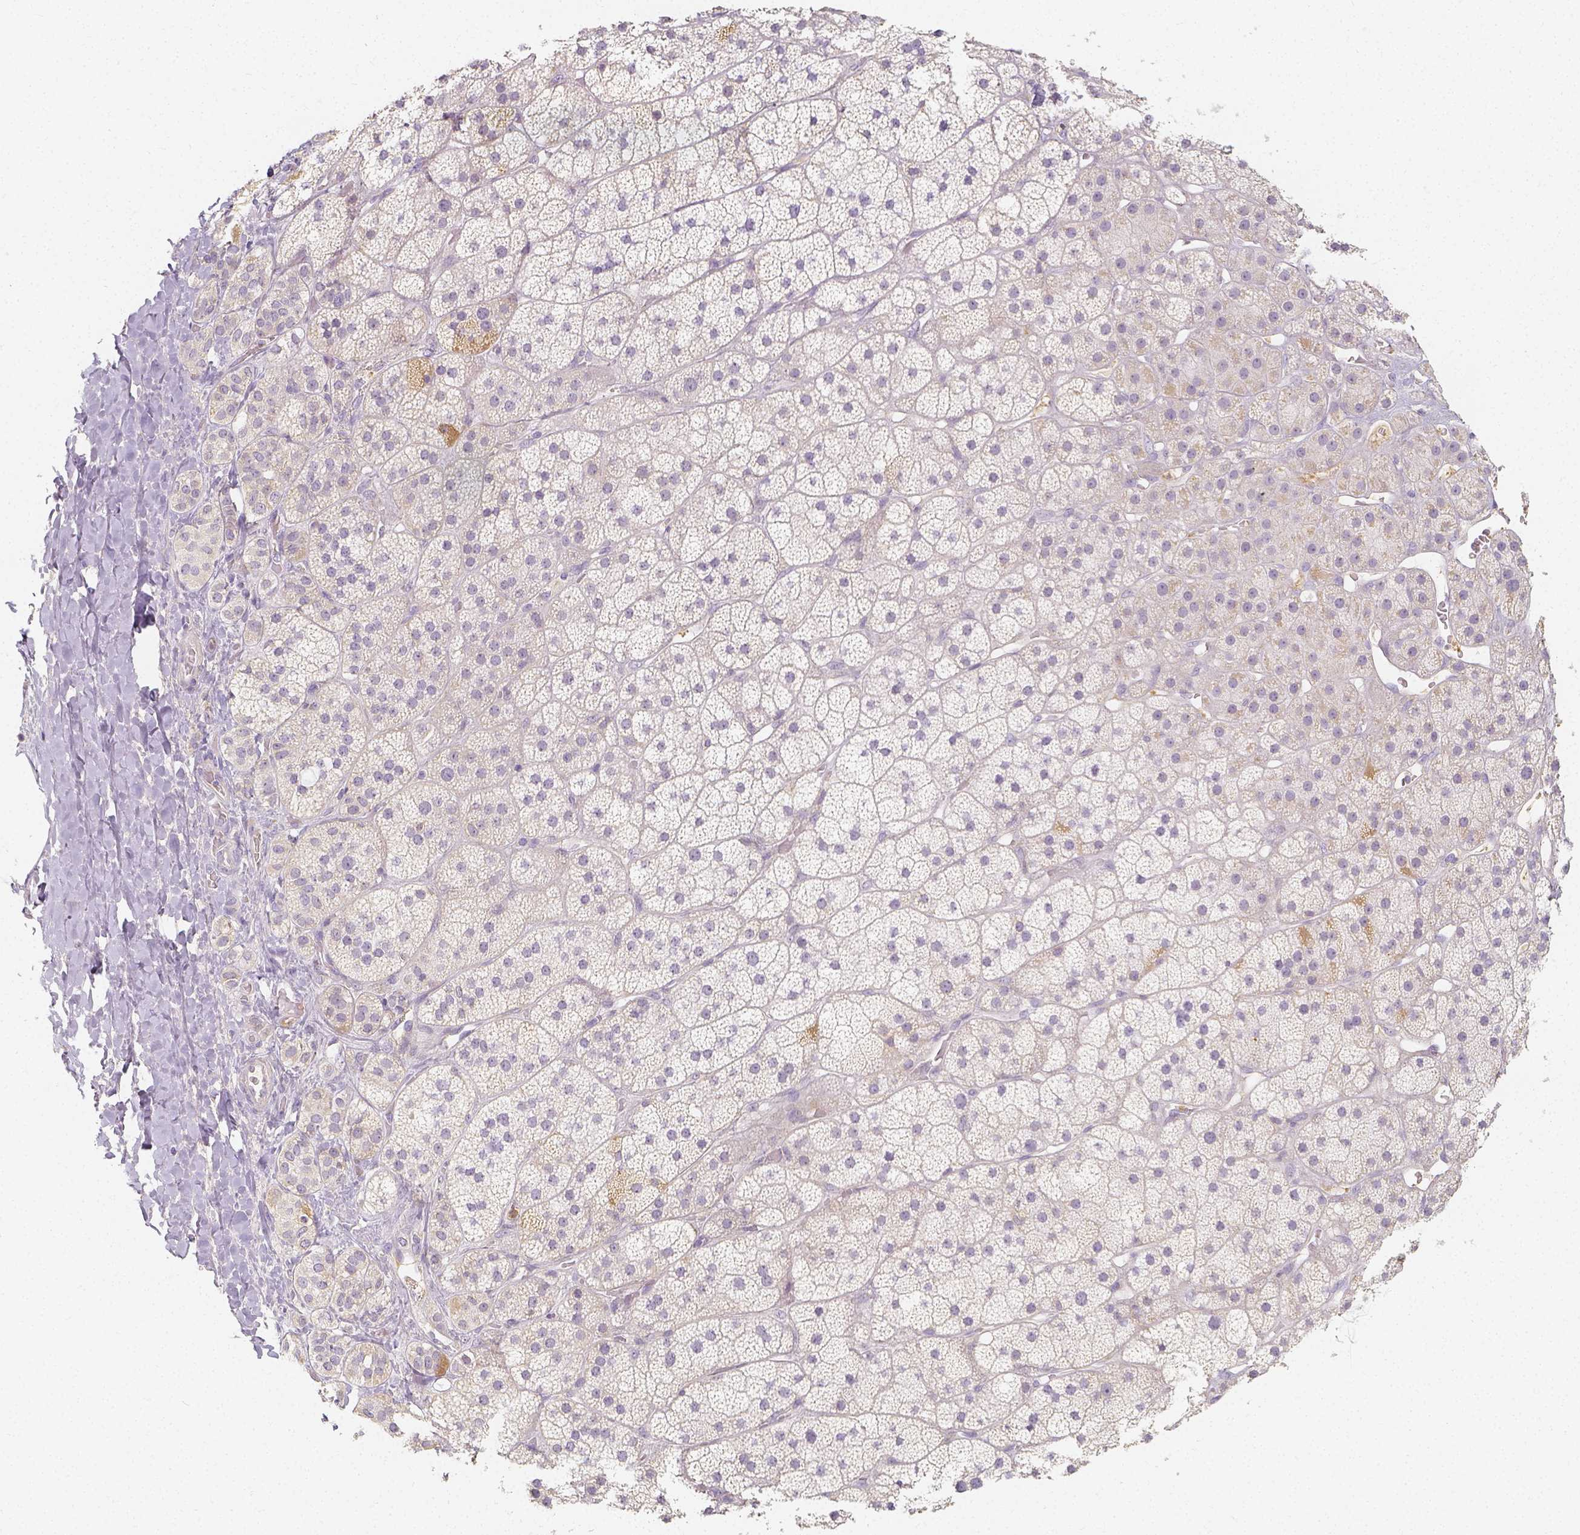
{"staining": {"intensity": "moderate", "quantity": "<25%", "location": "cytoplasmic/membranous"}, "tissue": "adrenal gland", "cell_type": "Glandular cells", "image_type": "normal", "snomed": [{"axis": "morphology", "description": "Normal tissue, NOS"}, {"axis": "topography", "description": "Adrenal gland"}], "caption": "Adrenal gland stained with DAB (3,3'-diaminobenzidine) immunohistochemistry (IHC) reveals low levels of moderate cytoplasmic/membranous positivity in about <25% of glandular cells. The protein is shown in brown color, while the nuclei are stained blue.", "gene": "PTPRJ", "patient": {"sex": "male", "age": 57}}